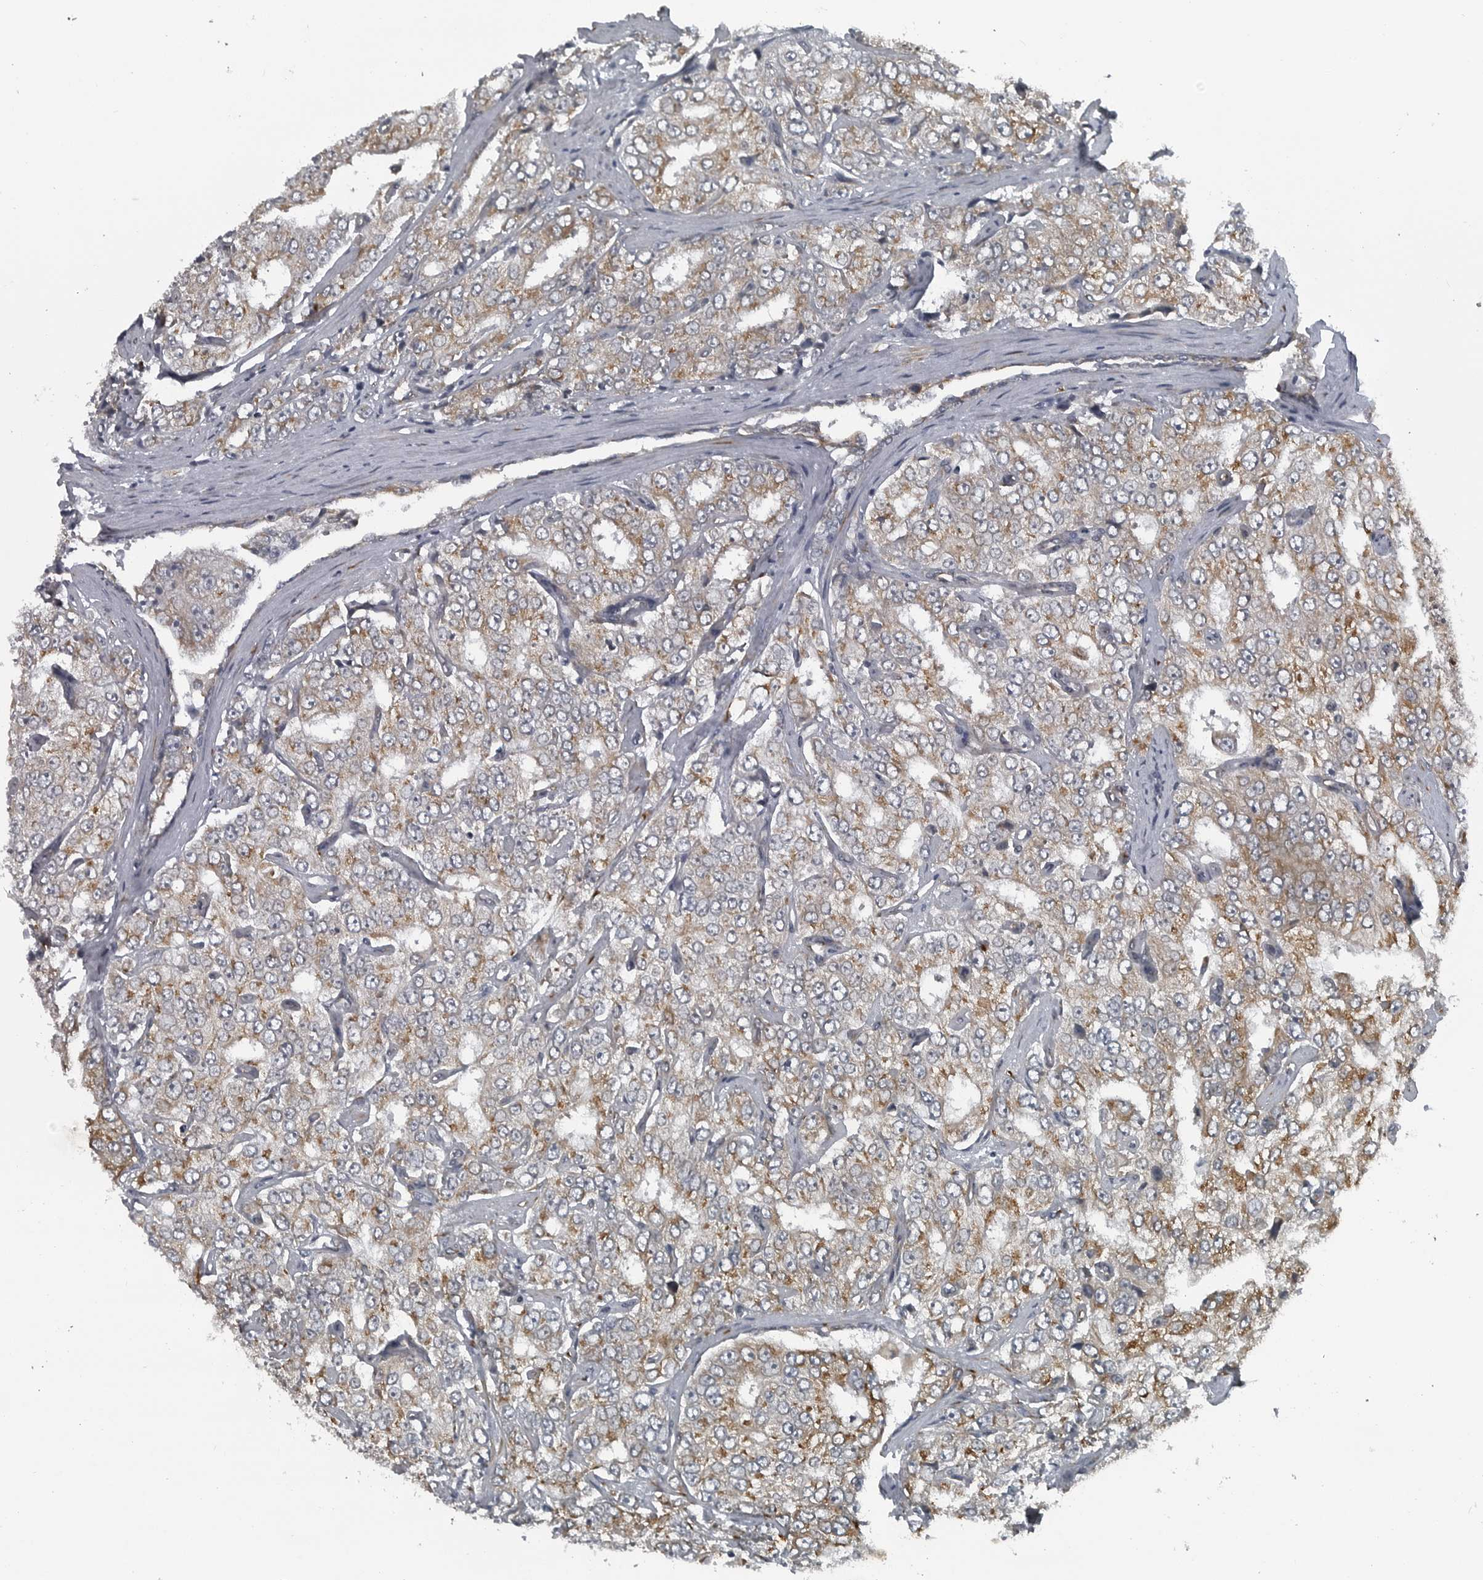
{"staining": {"intensity": "moderate", "quantity": "25%-75%", "location": "cytoplasmic/membranous"}, "tissue": "prostate cancer", "cell_type": "Tumor cells", "image_type": "cancer", "snomed": [{"axis": "morphology", "description": "Adenocarcinoma, High grade"}, {"axis": "topography", "description": "Prostate"}], "caption": "Moderate cytoplasmic/membranous positivity for a protein is seen in approximately 25%-75% of tumor cells of prostate adenocarcinoma (high-grade) using IHC.", "gene": "CEP85", "patient": {"sex": "male", "age": 58}}